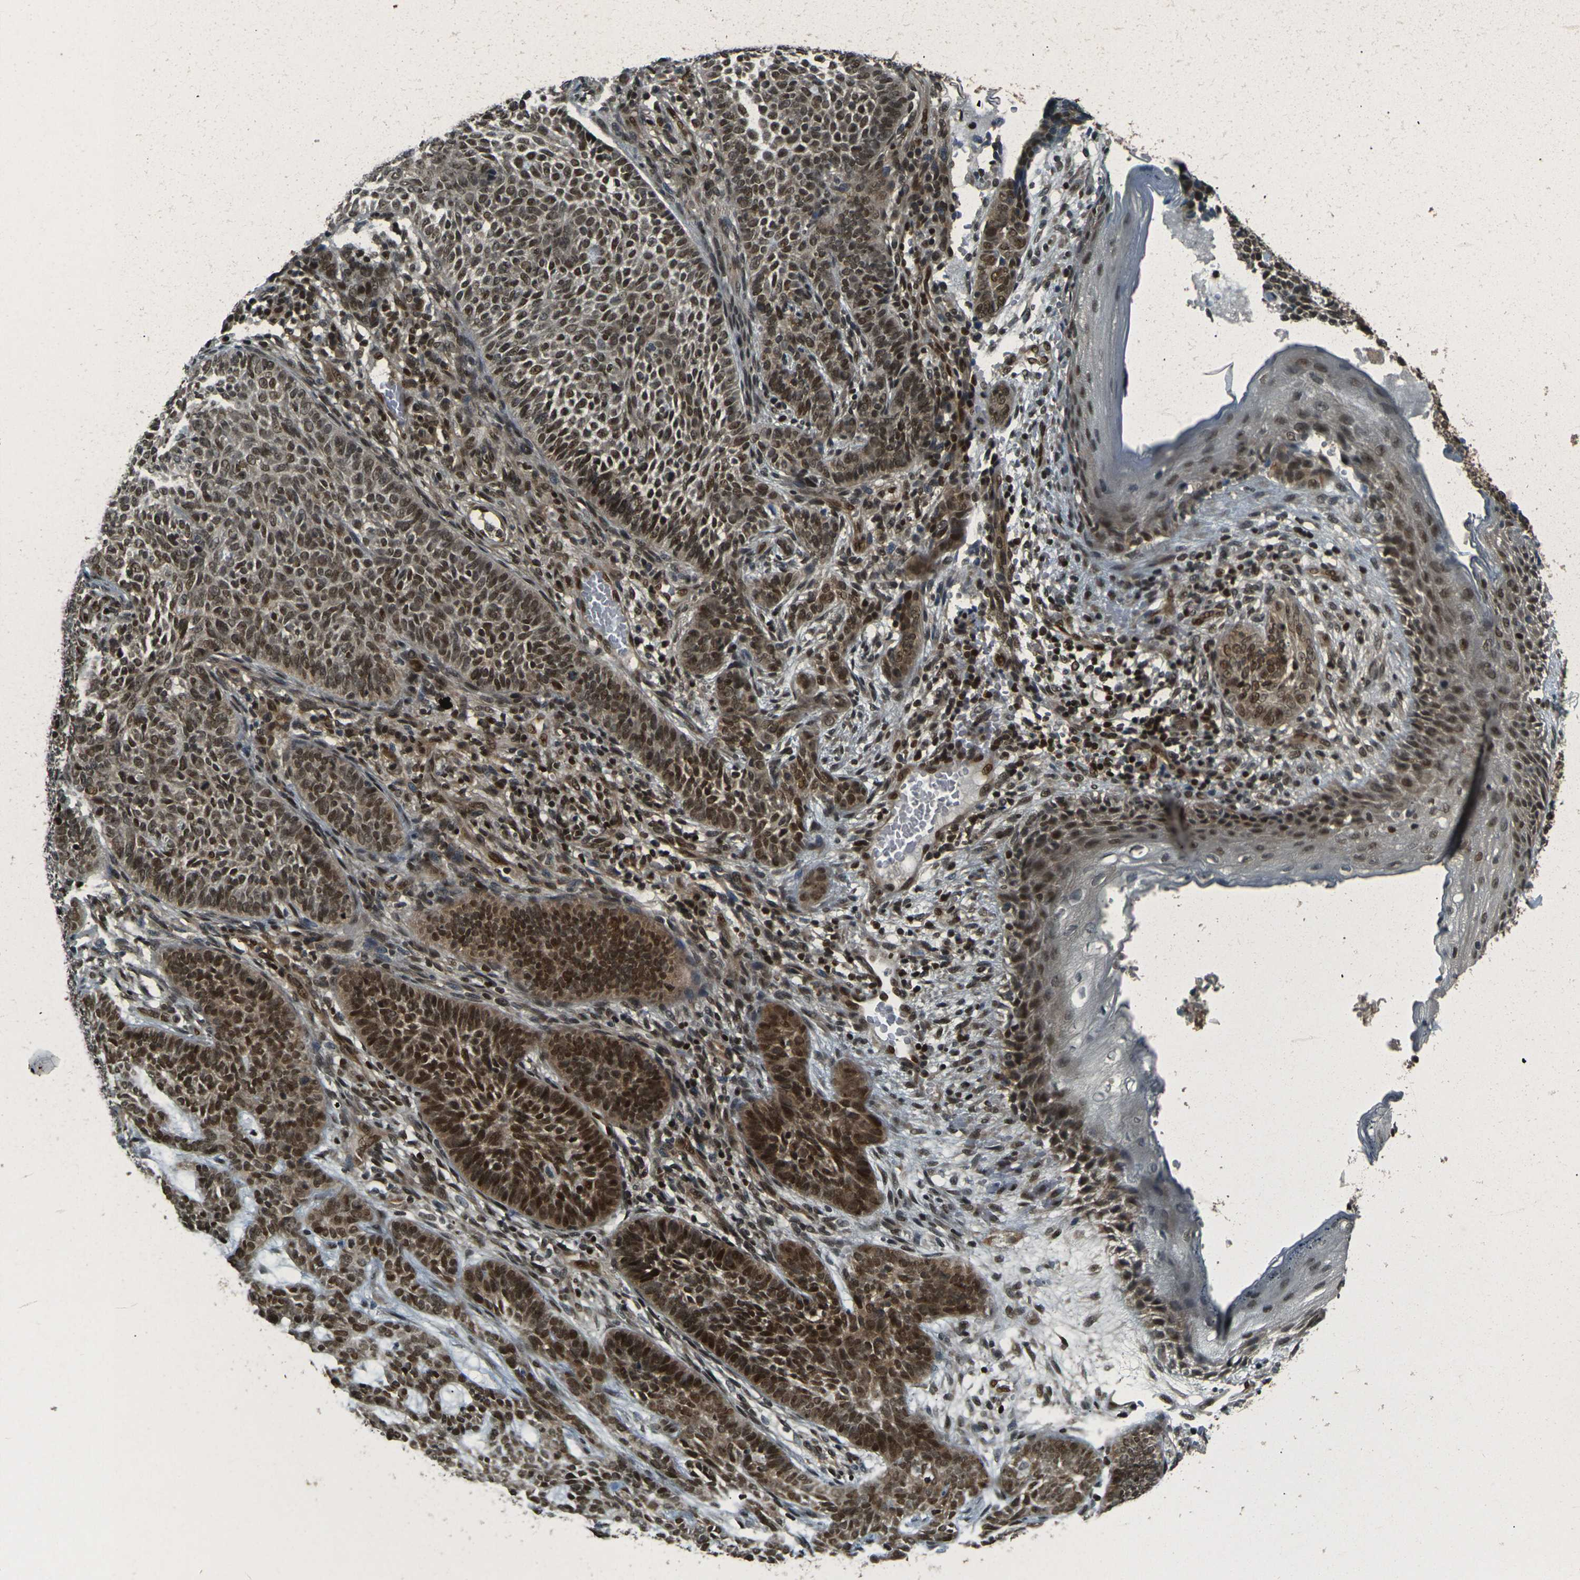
{"staining": {"intensity": "strong", "quantity": ">75%", "location": "cytoplasmic/membranous,nuclear"}, "tissue": "skin cancer", "cell_type": "Tumor cells", "image_type": "cancer", "snomed": [{"axis": "morphology", "description": "Basal cell carcinoma"}, {"axis": "topography", "description": "Skin"}], "caption": "A brown stain labels strong cytoplasmic/membranous and nuclear positivity of a protein in human skin basal cell carcinoma tumor cells. The protein of interest is shown in brown color, while the nuclei are stained blue.", "gene": "NHEJ1", "patient": {"sex": "male", "age": 87}}